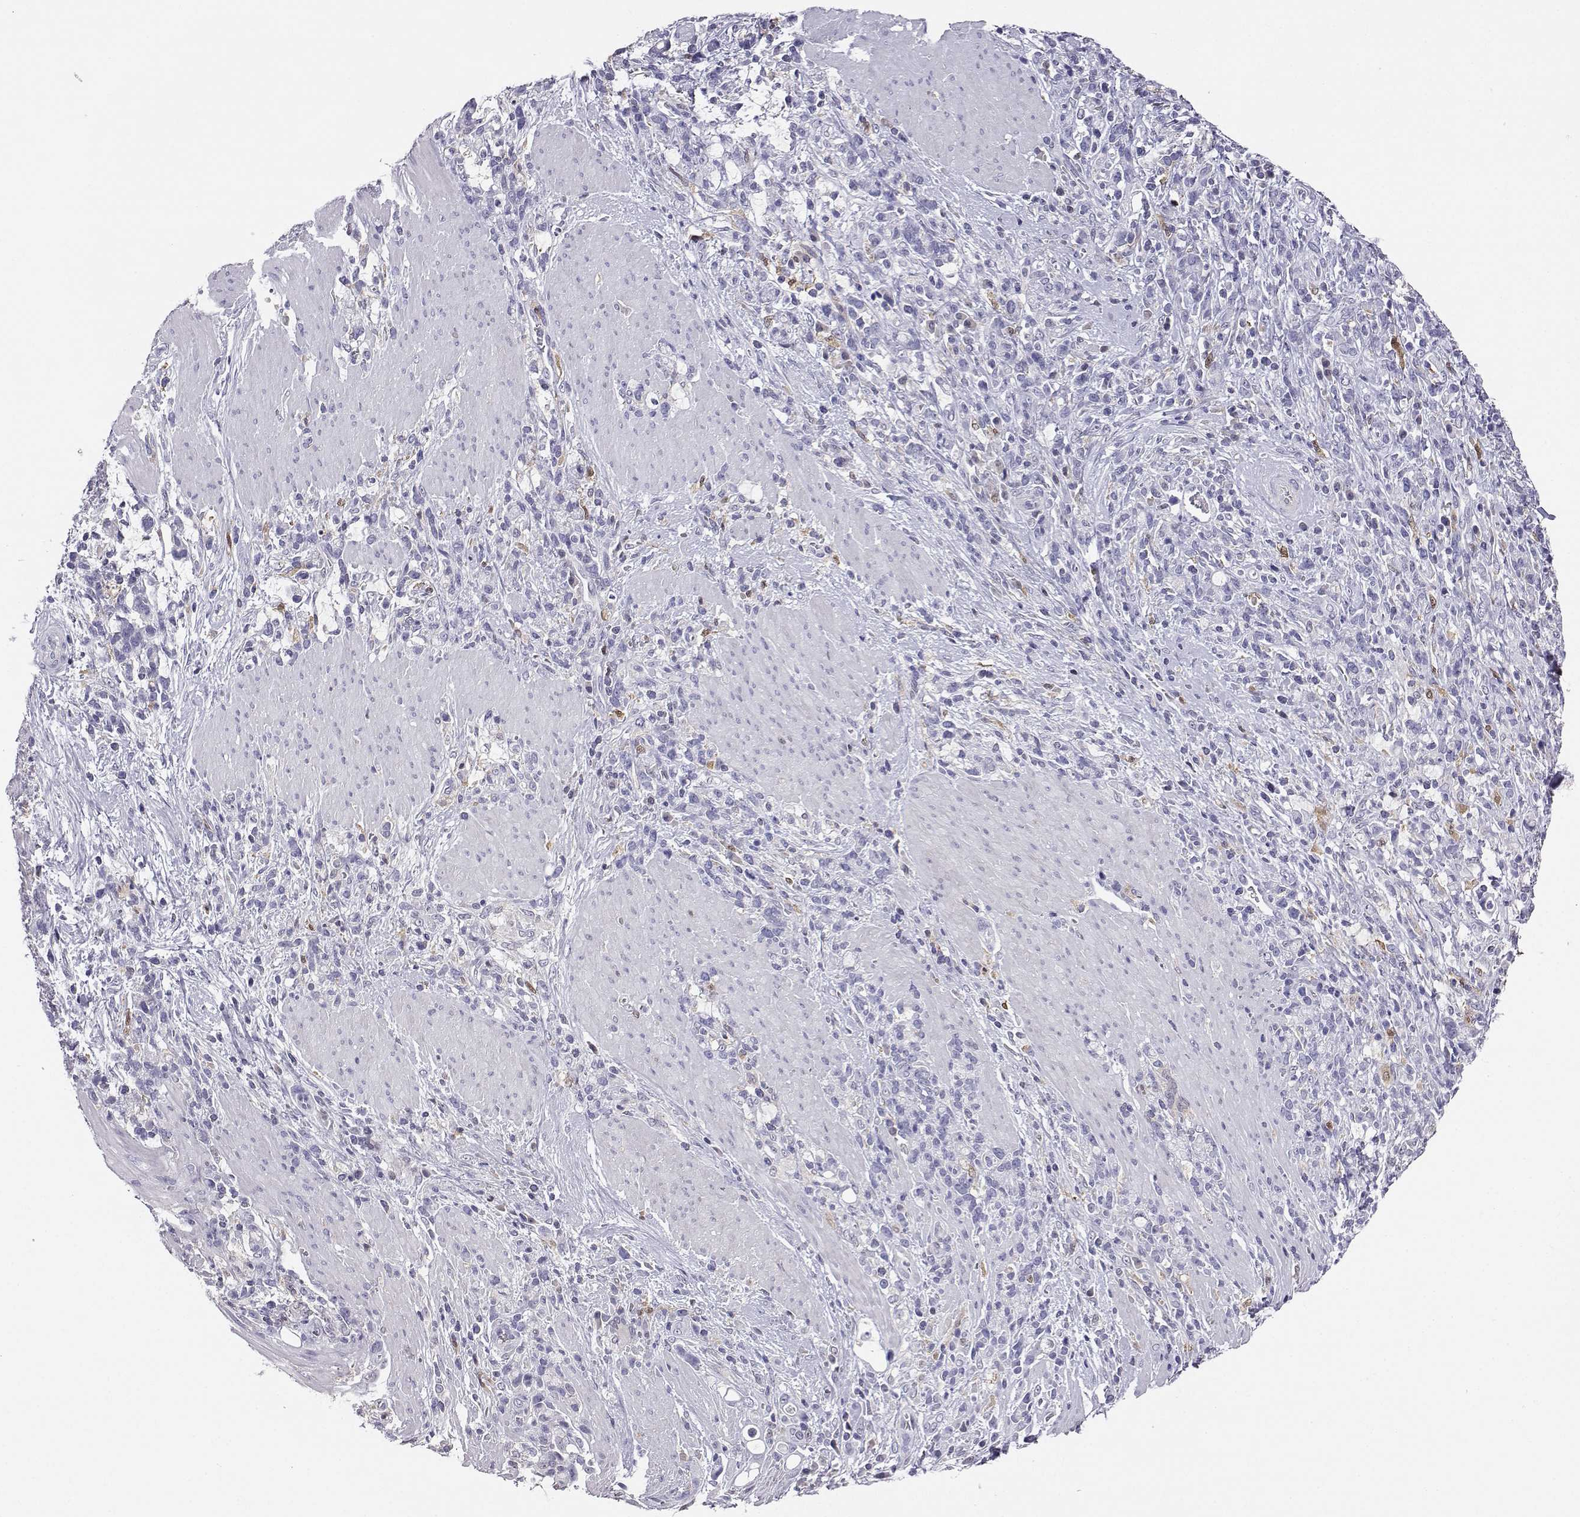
{"staining": {"intensity": "negative", "quantity": "none", "location": "none"}, "tissue": "stomach cancer", "cell_type": "Tumor cells", "image_type": "cancer", "snomed": [{"axis": "morphology", "description": "Adenocarcinoma, NOS"}, {"axis": "topography", "description": "Stomach"}], "caption": "High magnification brightfield microscopy of stomach adenocarcinoma stained with DAB (brown) and counterstained with hematoxylin (blue): tumor cells show no significant expression. (Brightfield microscopy of DAB (3,3'-diaminobenzidine) IHC at high magnification).", "gene": "AKR1B1", "patient": {"sex": "female", "age": 57}}